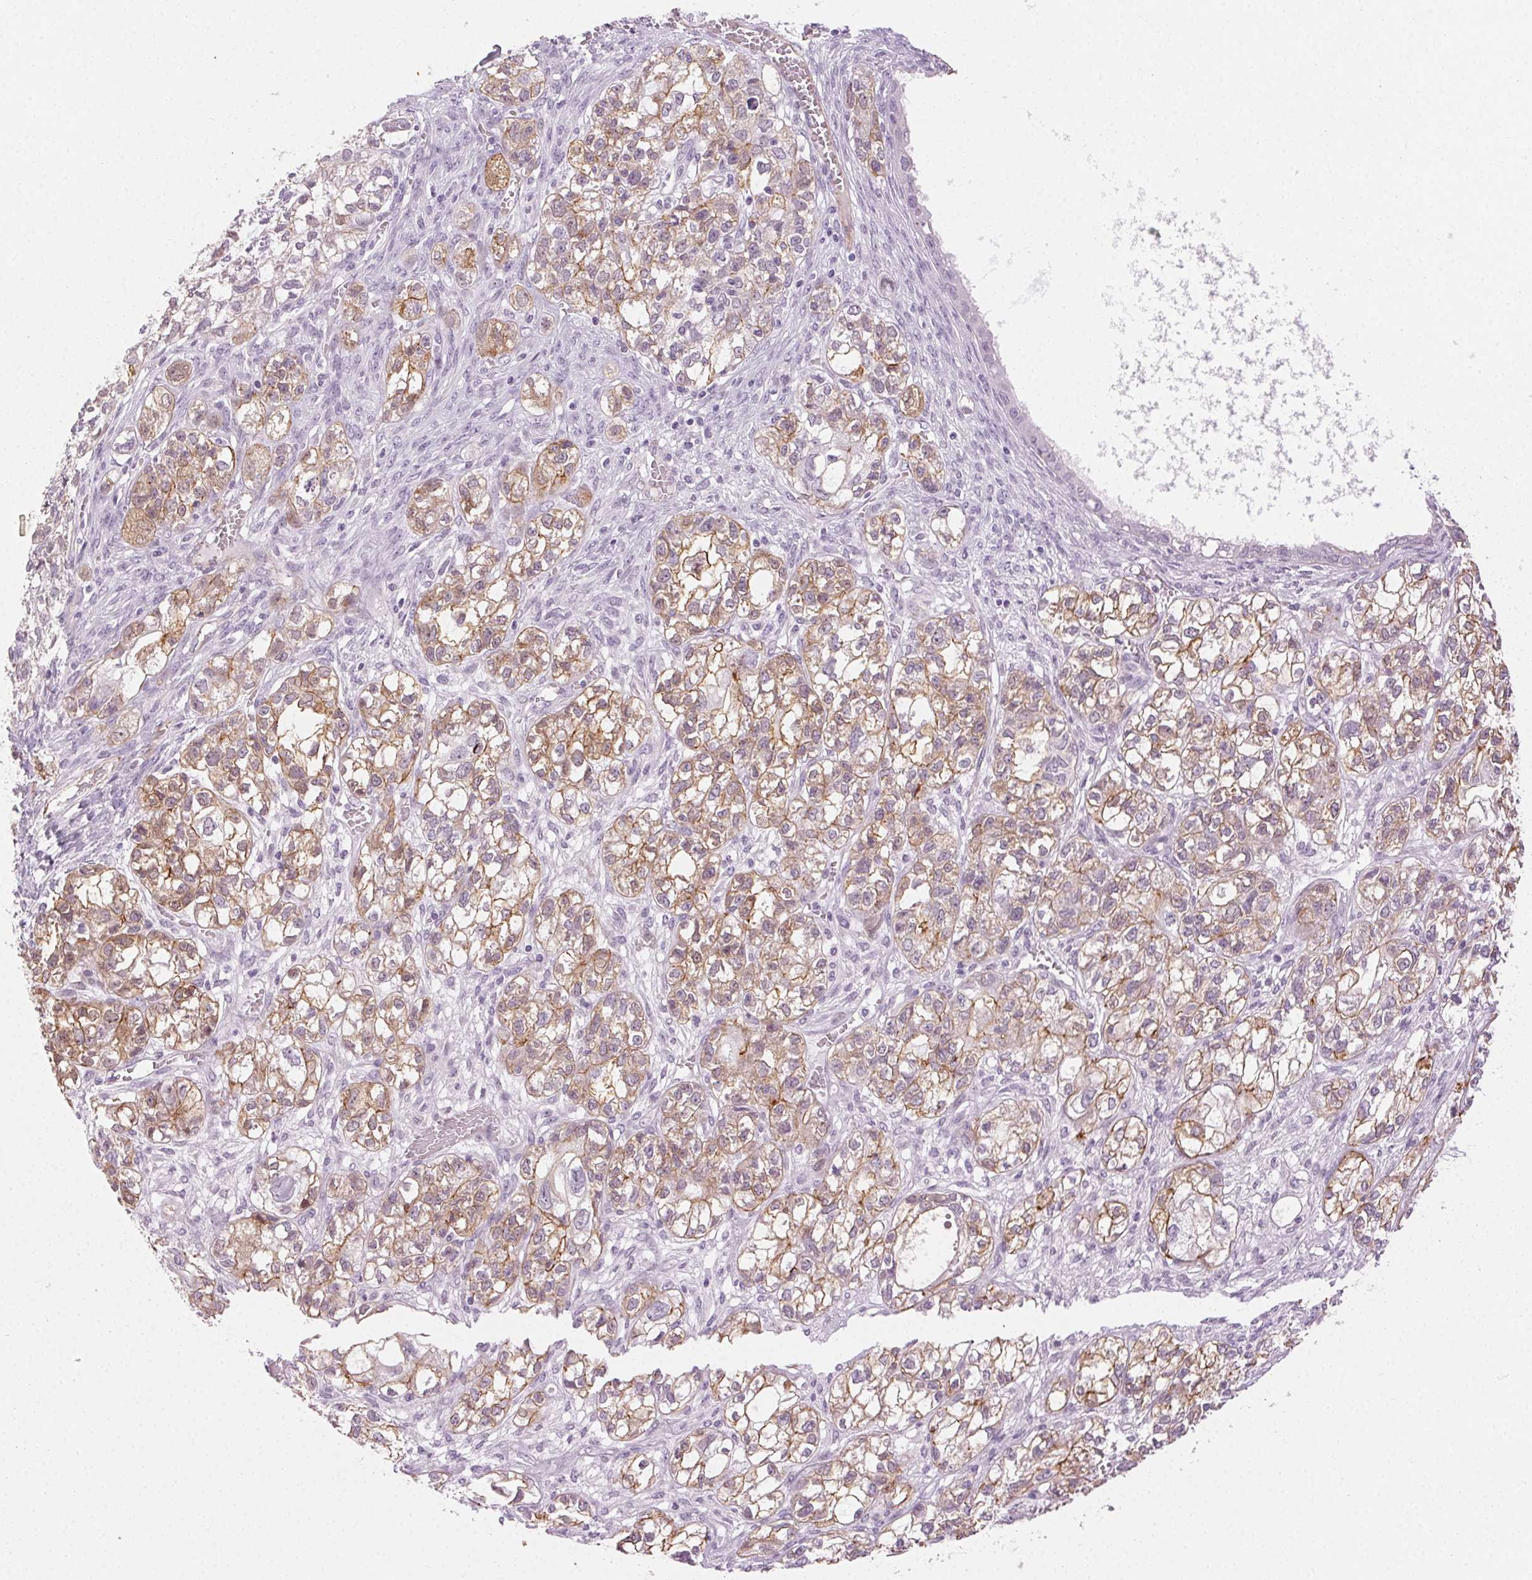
{"staining": {"intensity": "moderate", "quantity": "25%-75%", "location": "cytoplasmic/membranous"}, "tissue": "ovarian cancer", "cell_type": "Tumor cells", "image_type": "cancer", "snomed": [{"axis": "morphology", "description": "Carcinoma, endometroid"}, {"axis": "topography", "description": "Ovary"}], "caption": "Immunohistochemical staining of ovarian endometroid carcinoma reveals medium levels of moderate cytoplasmic/membranous protein expression in about 25%-75% of tumor cells.", "gene": "AIF1L", "patient": {"sex": "female", "age": 64}}